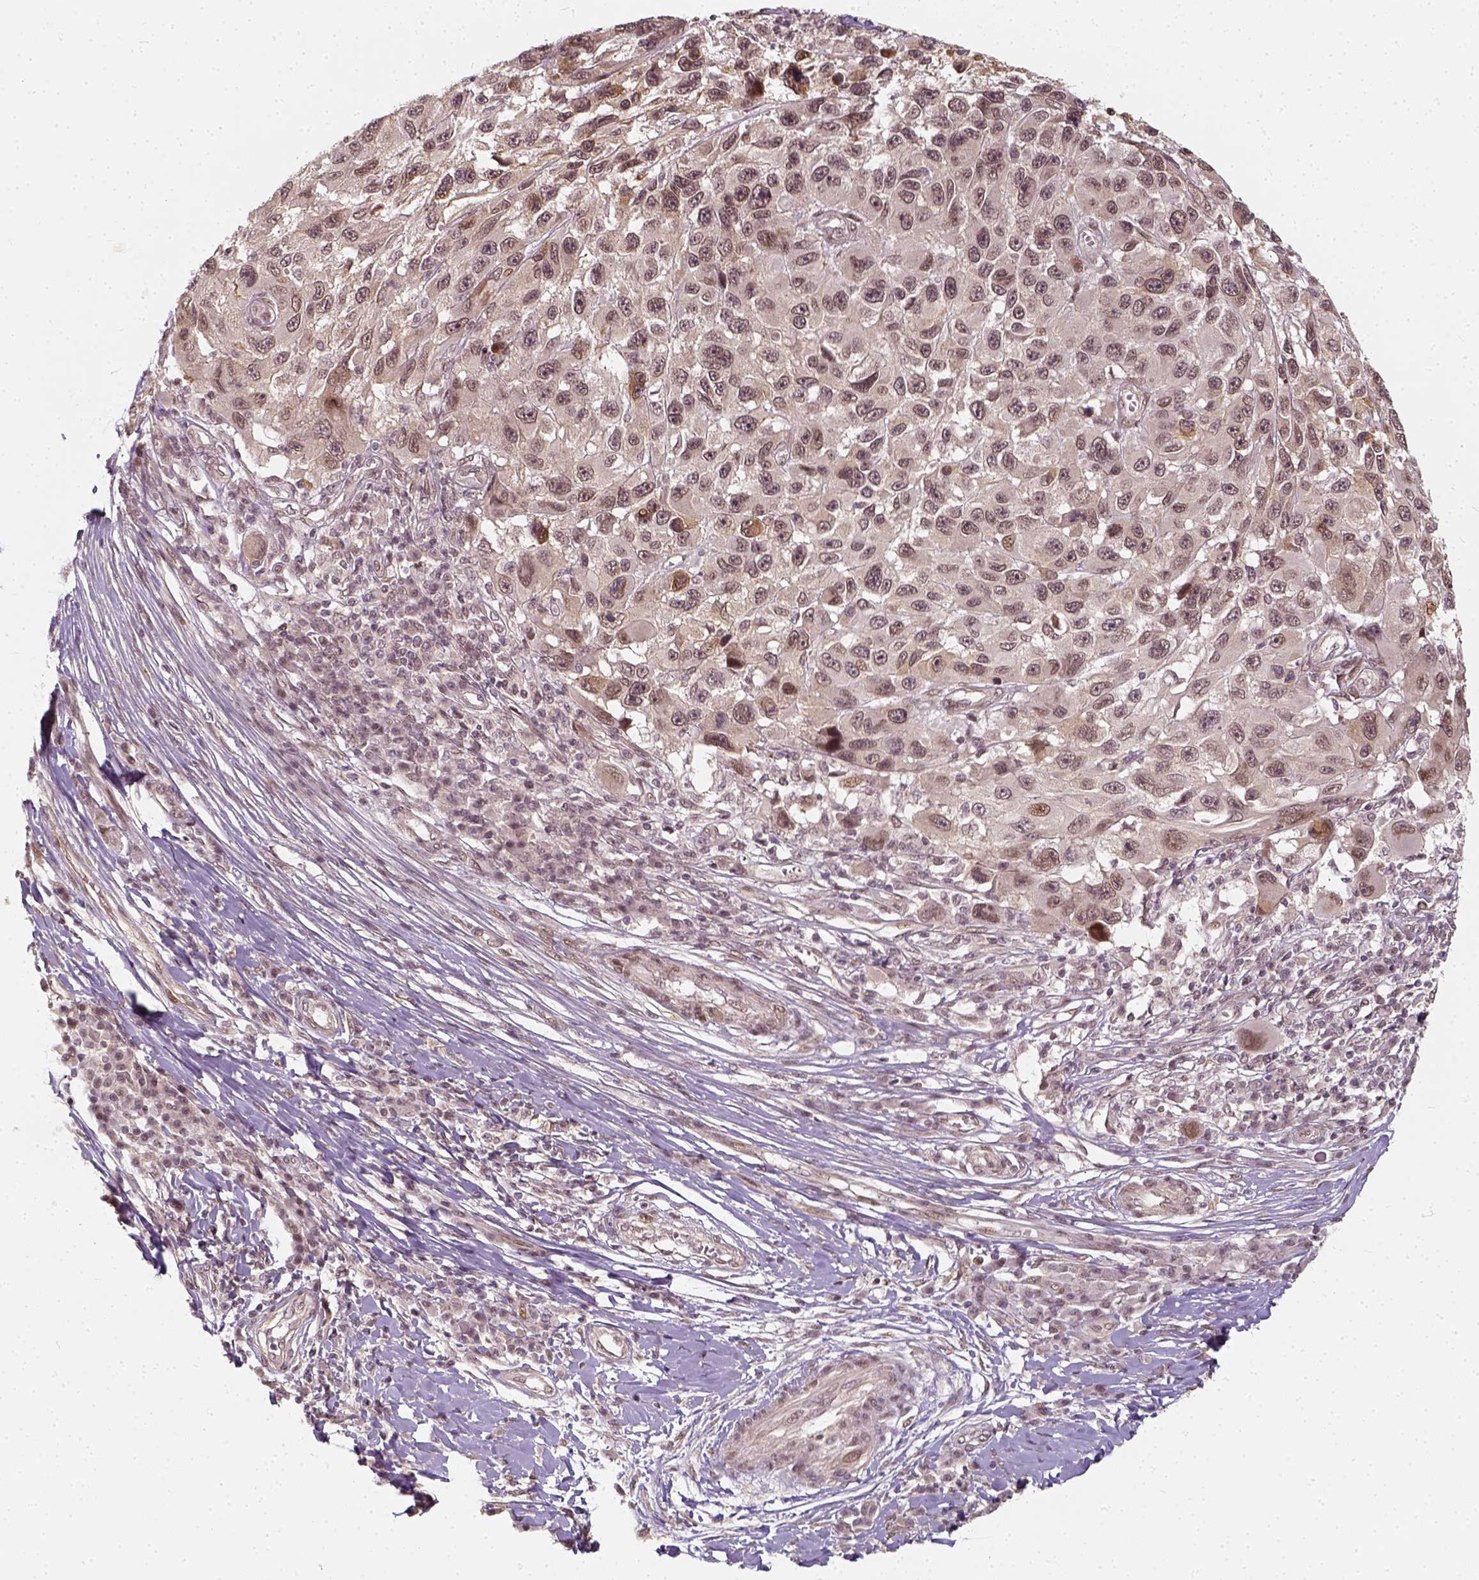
{"staining": {"intensity": "weak", "quantity": "<25%", "location": "nuclear"}, "tissue": "melanoma", "cell_type": "Tumor cells", "image_type": "cancer", "snomed": [{"axis": "morphology", "description": "Malignant melanoma, NOS"}, {"axis": "topography", "description": "Skin"}], "caption": "Photomicrograph shows no significant protein staining in tumor cells of melanoma.", "gene": "ZMAT3", "patient": {"sex": "male", "age": 53}}